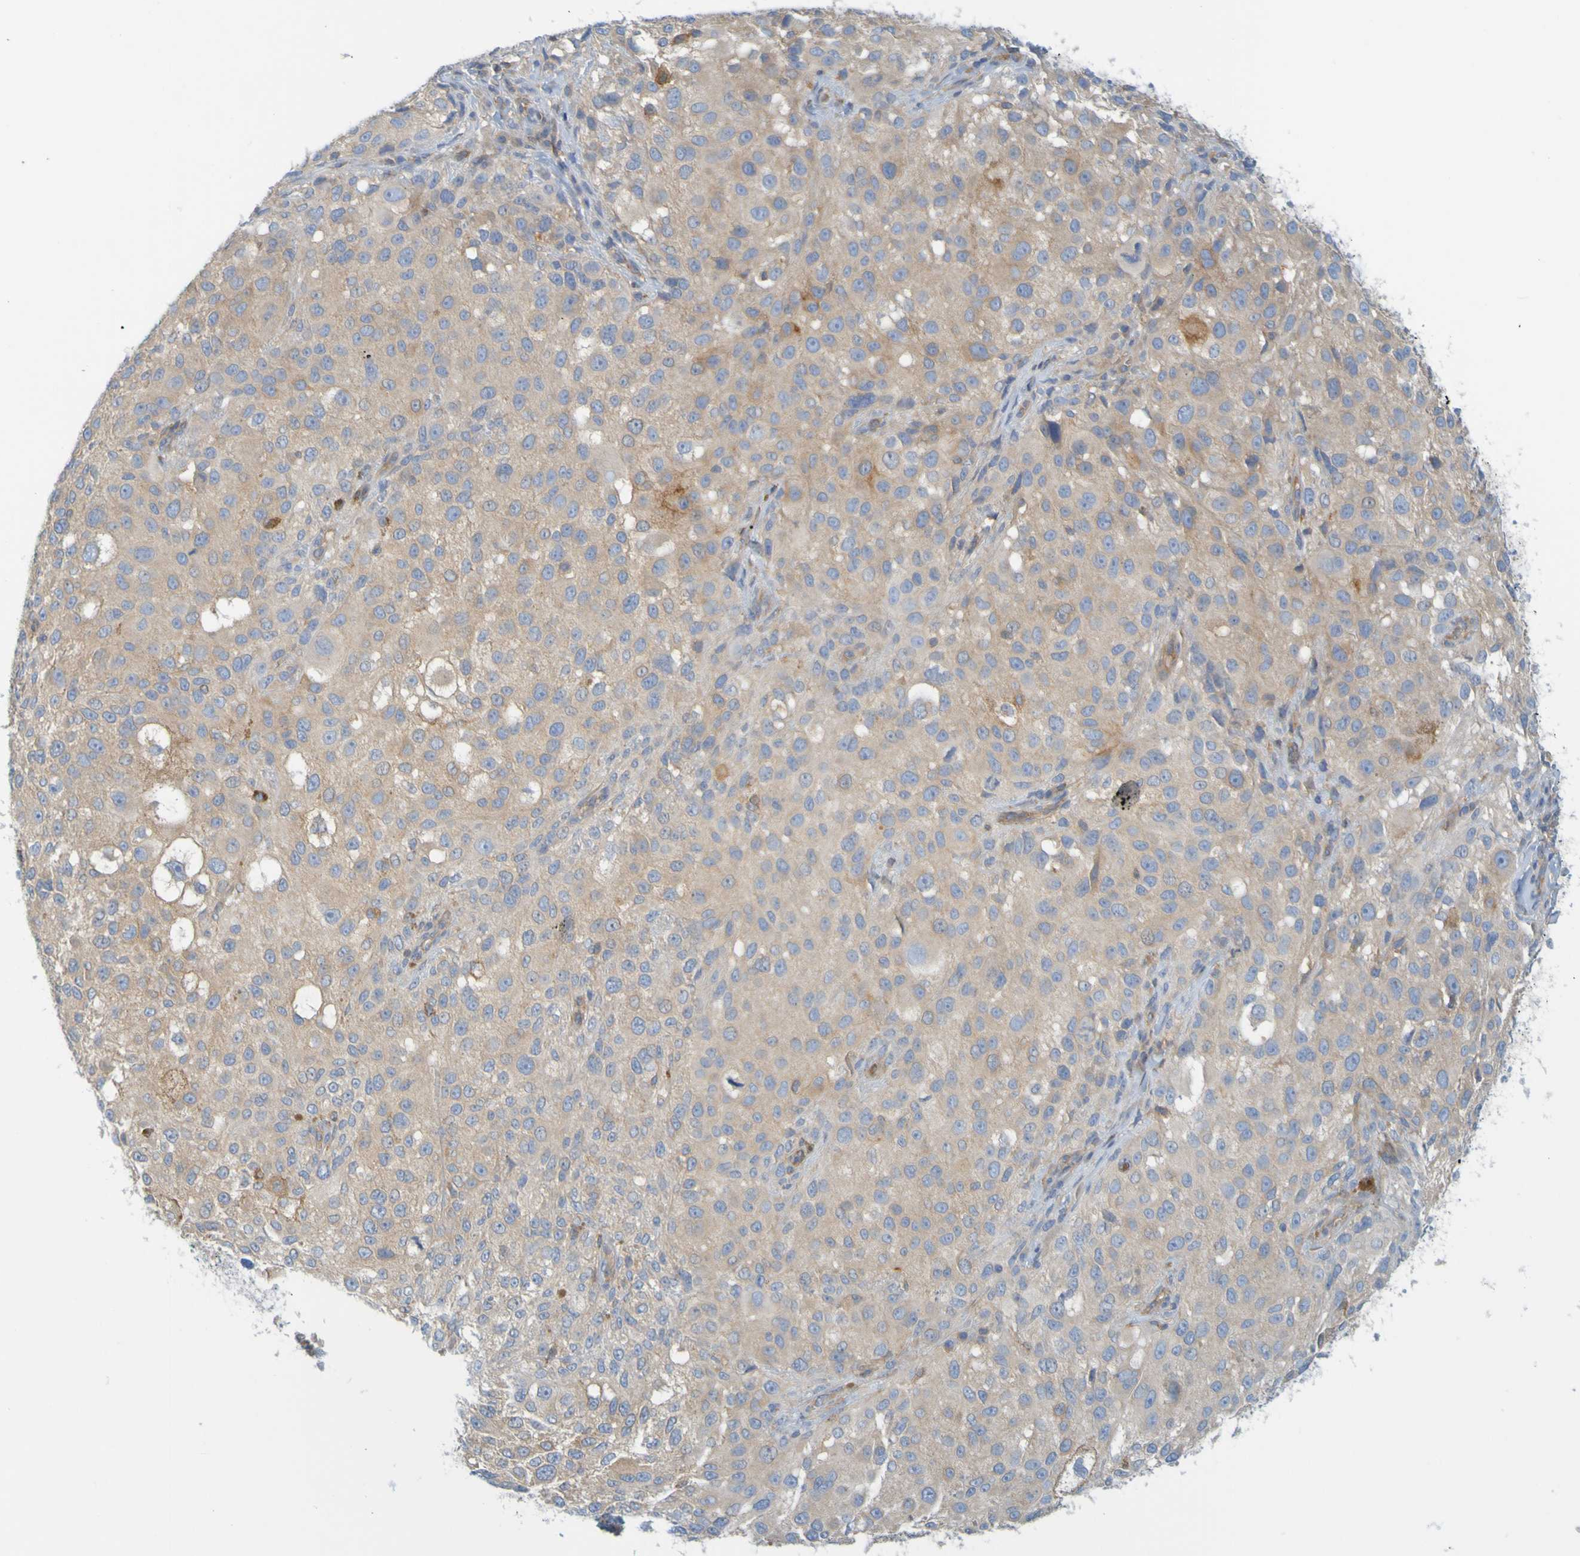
{"staining": {"intensity": "weak", "quantity": ">75%", "location": "cytoplasmic/membranous"}, "tissue": "melanoma", "cell_type": "Tumor cells", "image_type": "cancer", "snomed": [{"axis": "morphology", "description": "Necrosis, NOS"}, {"axis": "morphology", "description": "Malignant melanoma, NOS"}, {"axis": "topography", "description": "Skin"}], "caption": "Immunohistochemistry (IHC) of malignant melanoma exhibits low levels of weak cytoplasmic/membranous staining in about >75% of tumor cells. (IHC, brightfield microscopy, high magnification).", "gene": "APPL1", "patient": {"sex": "female", "age": 87}}